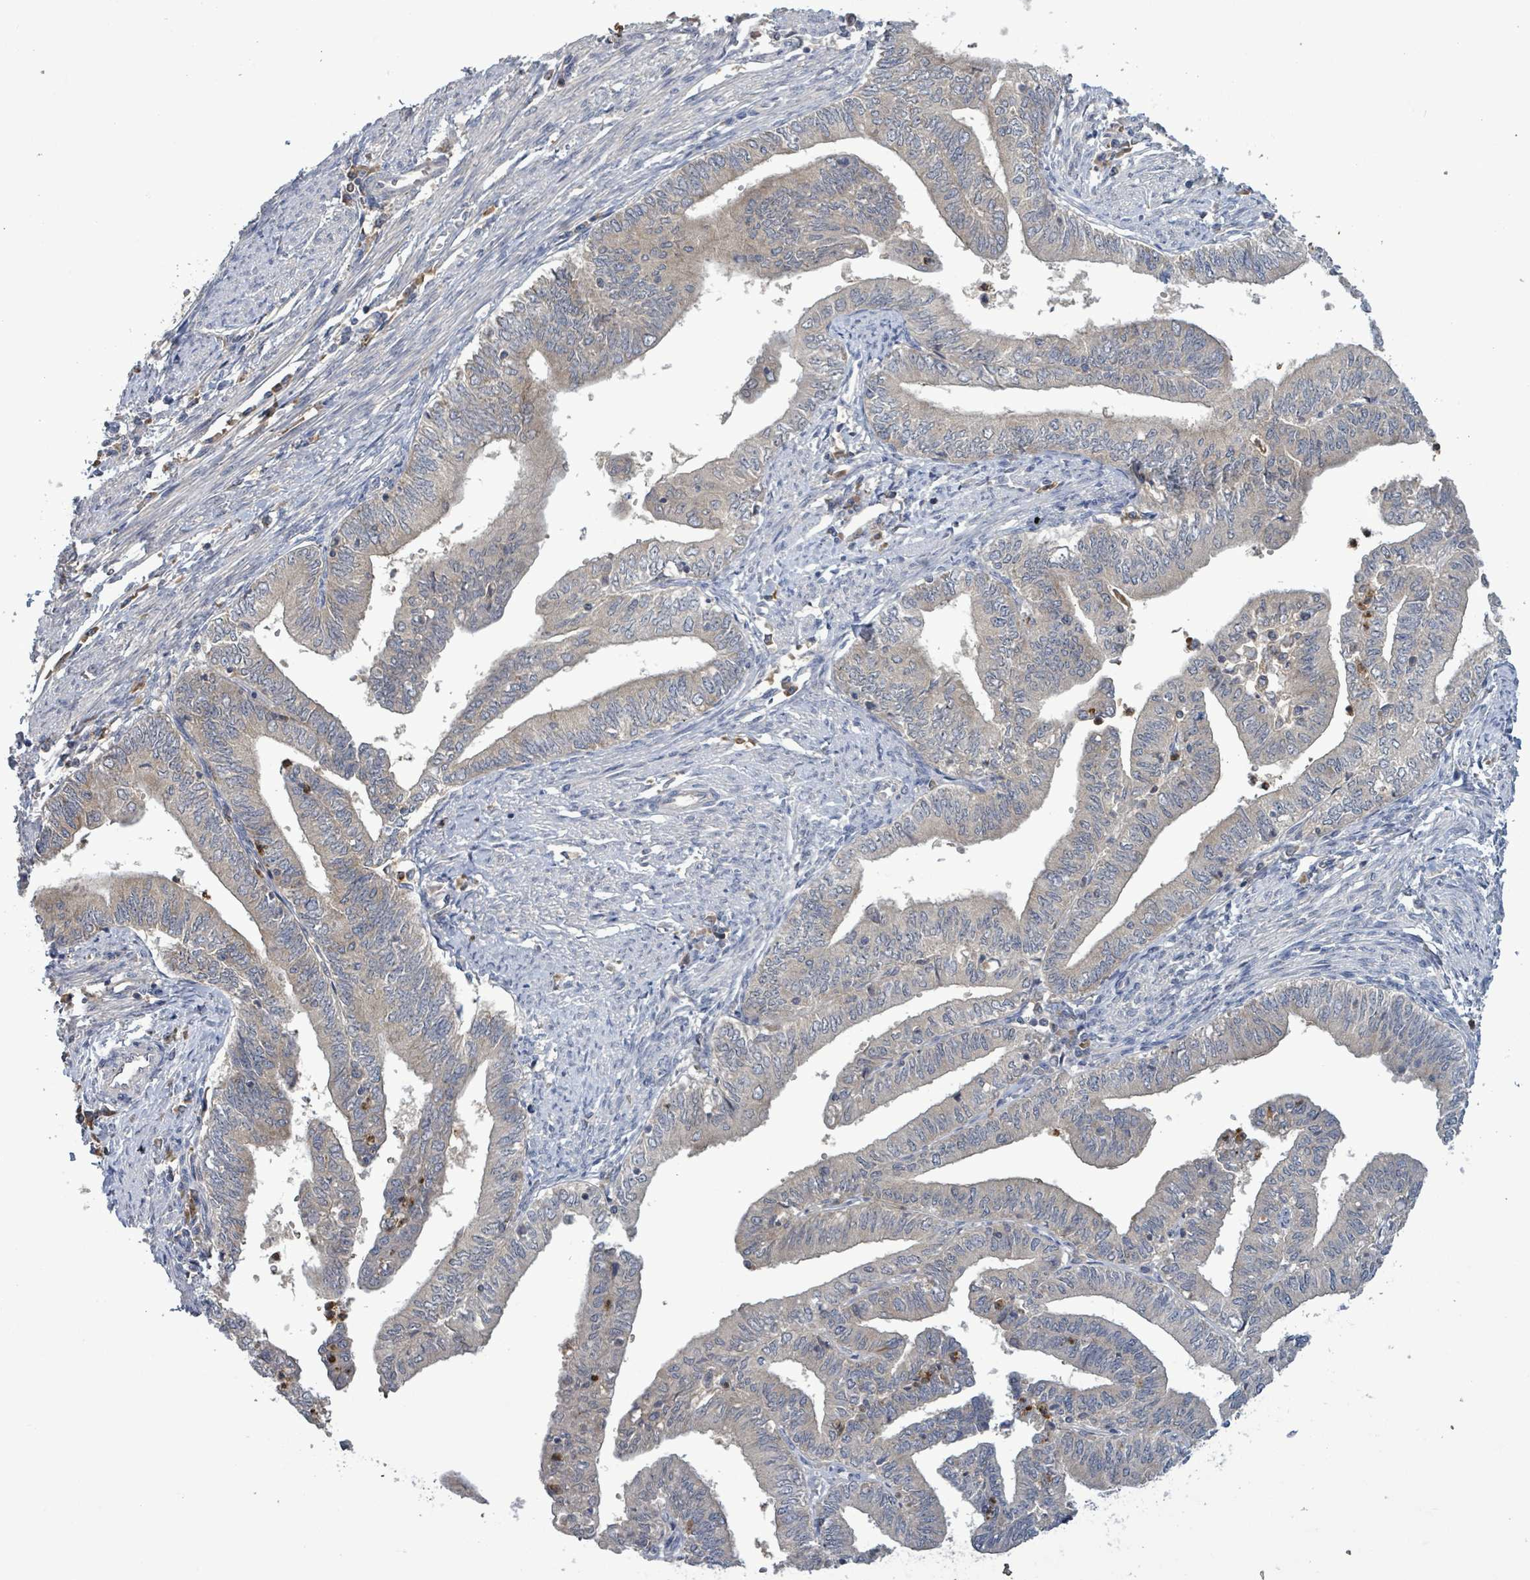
{"staining": {"intensity": "weak", "quantity": "<25%", "location": "cytoplasmic/membranous"}, "tissue": "endometrial cancer", "cell_type": "Tumor cells", "image_type": "cancer", "snomed": [{"axis": "morphology", "description": "Adenocarcinoma, NOS"}, {"axis": "topography", "description": "Endometrium"}], "caption": "Immunohistochemistry (IHC) histopathology image of neoplastic tissue: human adenocarcinoma (endometrial) stained with DAB reveals no significant protein staining in tumor cells.", "gene": "SERPINE3", "patient": {"sex": "female", "age": 66}}